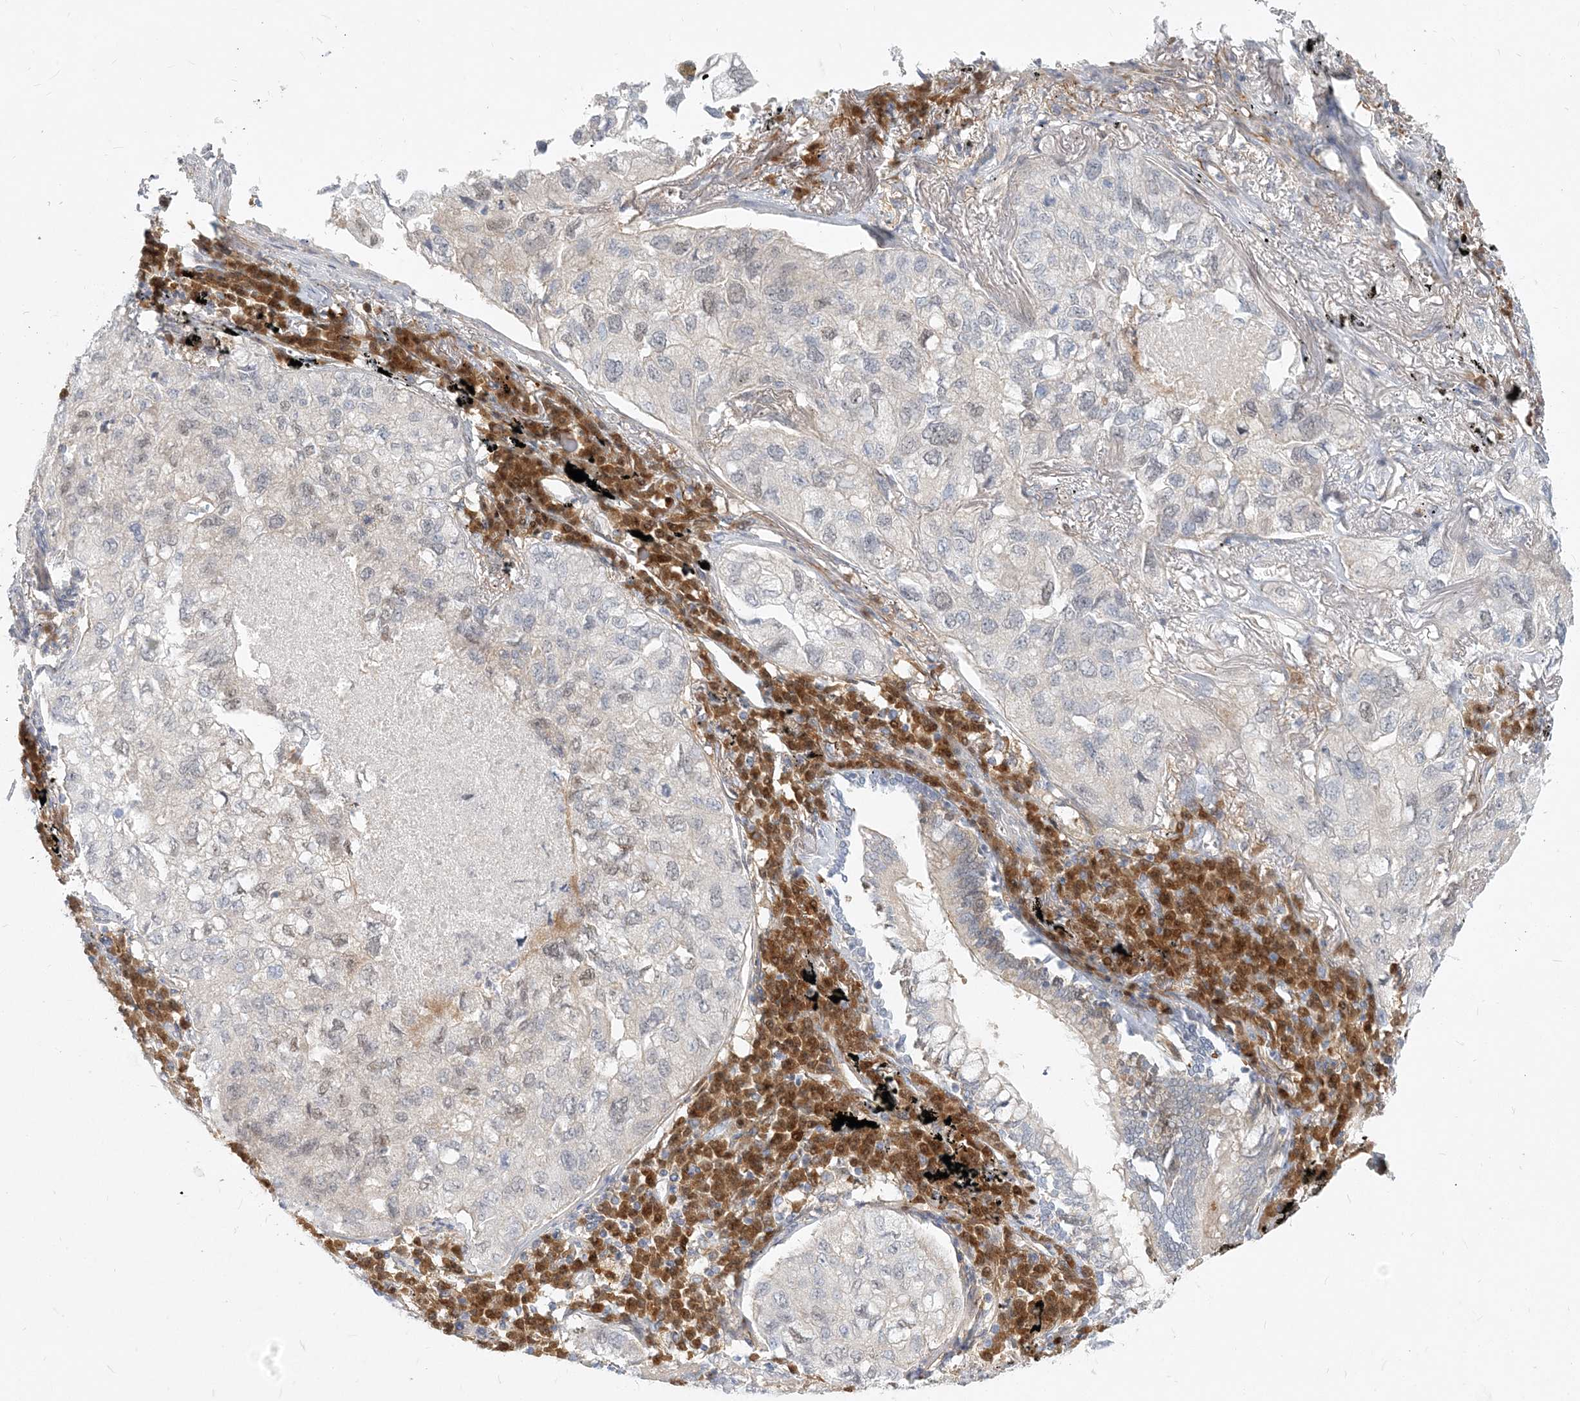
{"staining": {"intensity": "negative", "quantity": "none", "location": "none"}, "tissue": "lung cancer", "cell_type": "Tumor cells", "image_type": "cancer", "snomed": [{"axis": "morphology", "description": "Adenocarcinoma, NOS"}, {"axis": "topography", "description": "Lung"}], "caption": "The IHC histopathology image has no significant positivity in tumor cells of adenocarcinoma (lung) tissue. (DAB immunohistochemistry, high magnification).", "gene": "GMPPA", "patient": {"sex": "male", "age": 65}}